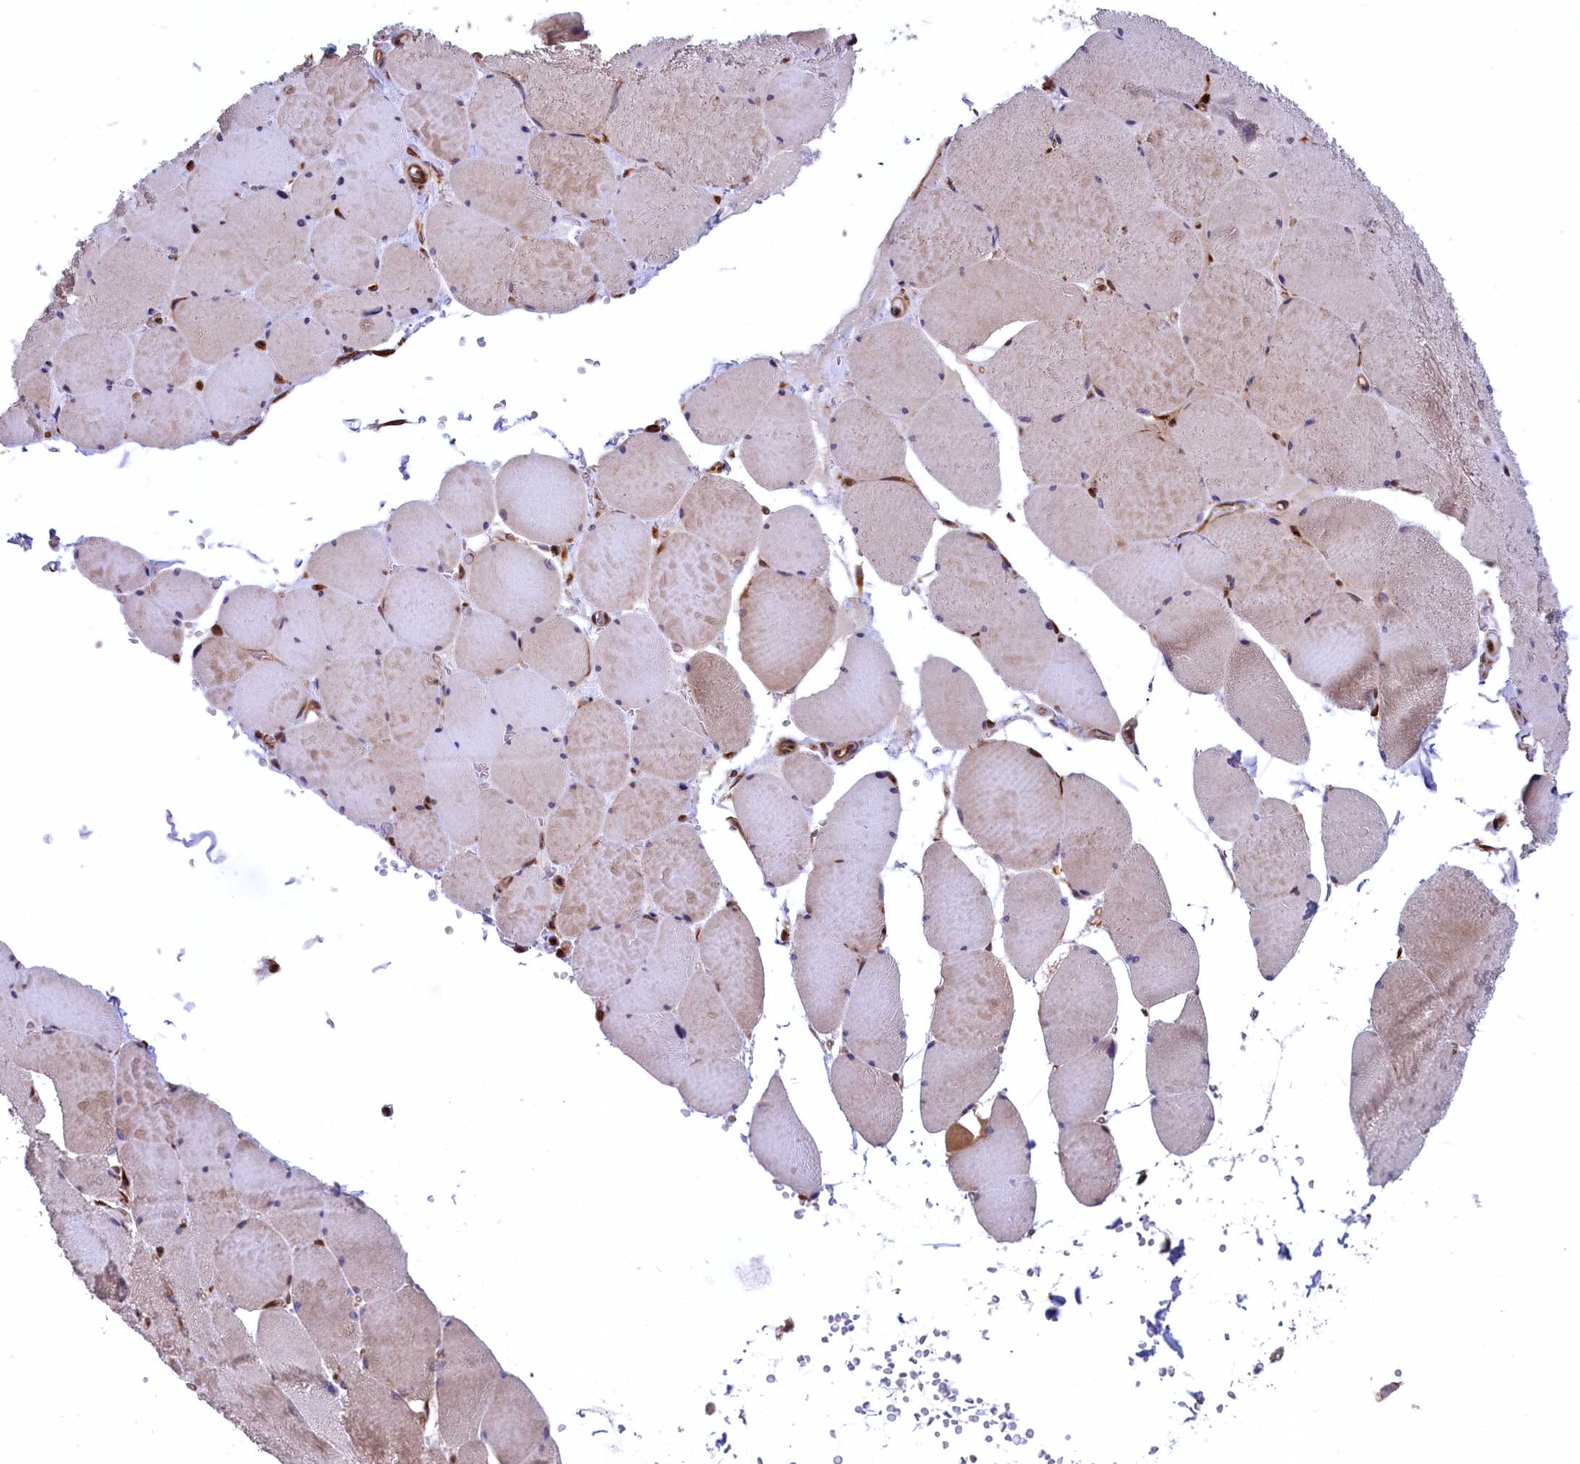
{"staining": {"intensity": "moderate", "quantity": "<25%", "location": "cytoplasmic/membranous"}, "tissue": "skeletal muscle", "cell_type": "Myocytes", "image_type": "normal", "snomed": [{"axis": "morphology", "description": "Normal tissue, NOS"}, {"axis": "topography", "description": "Skeletal muscle"}, {"axis": "topography", "description": "Head-Neck"}], "caption": "Protein staining of normal skeletal muscle displays moderate cytoplasmic/membranous positivity in approximately <25% of myocytes. The protein is stained brown, and the nuclei are stained in blue (DAB (3,3'-diaminobenzidine) IHC with brightfield microscopy, high magnification).", "gene": "PLA2G4C", "patient": {"sex": "male", "age": 66}}